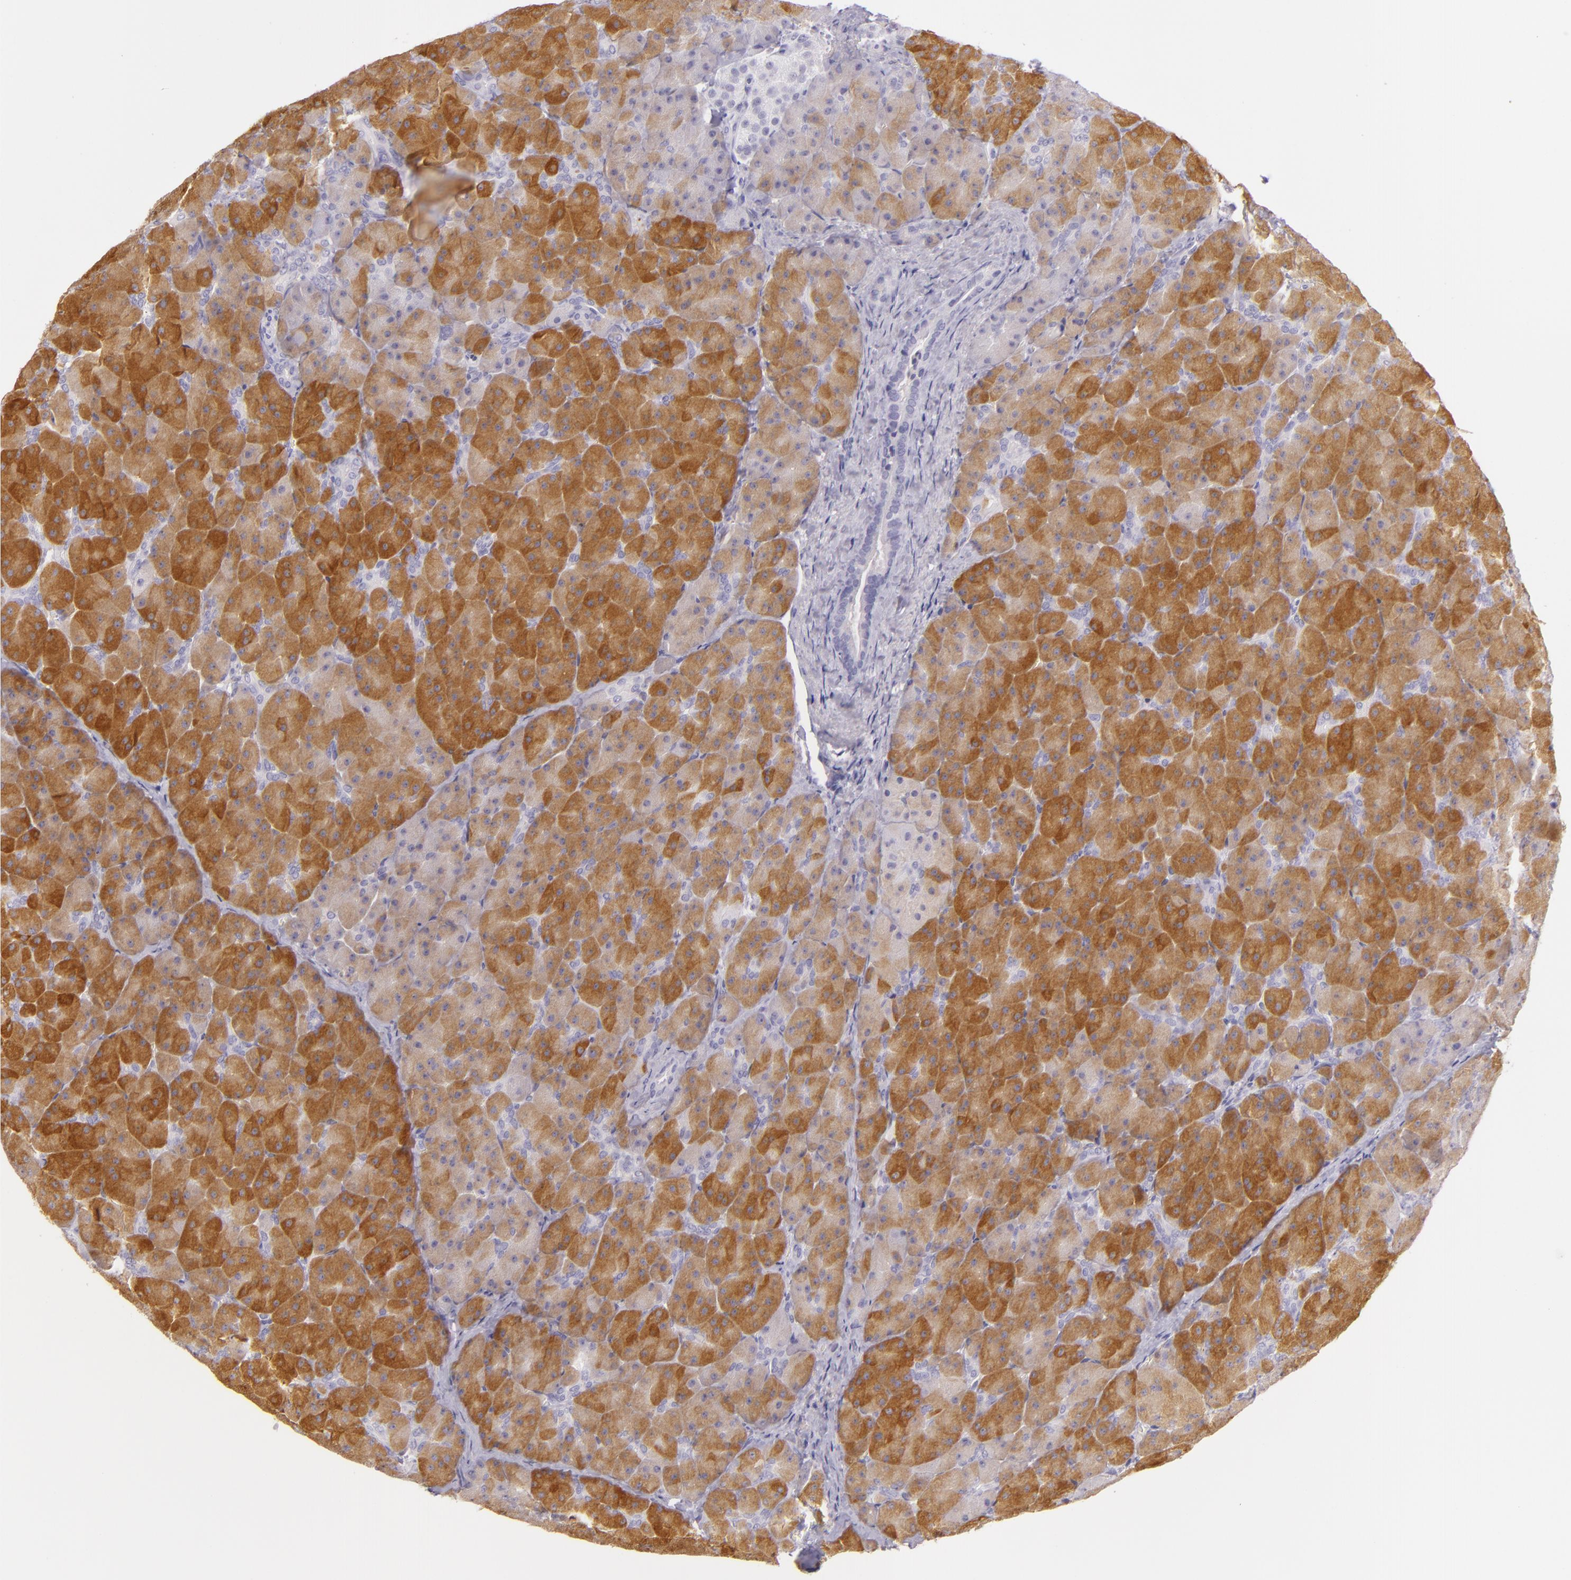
{"staining": {"intensity": "moderate", "quantity": ">75%", "location": "cytoplasmic/membranous"}, "tissue": "pancreas", "cell_type": "Exocrine glandular cells", "image_type": "normal", "snomed": [{"axis": "morphology", "description": "Normal tissue, NOS"}, {"axis": "topography", "description": "Pancreas"}], "caption": "The photomicrograph exhibits staining of benign pancreas, revealing moderate cytoplasmic/membranous protein expression (brown color) within exocrine glandular cells.", "gene": "CBS", "patient": {"sex": "male", "age": 66}}